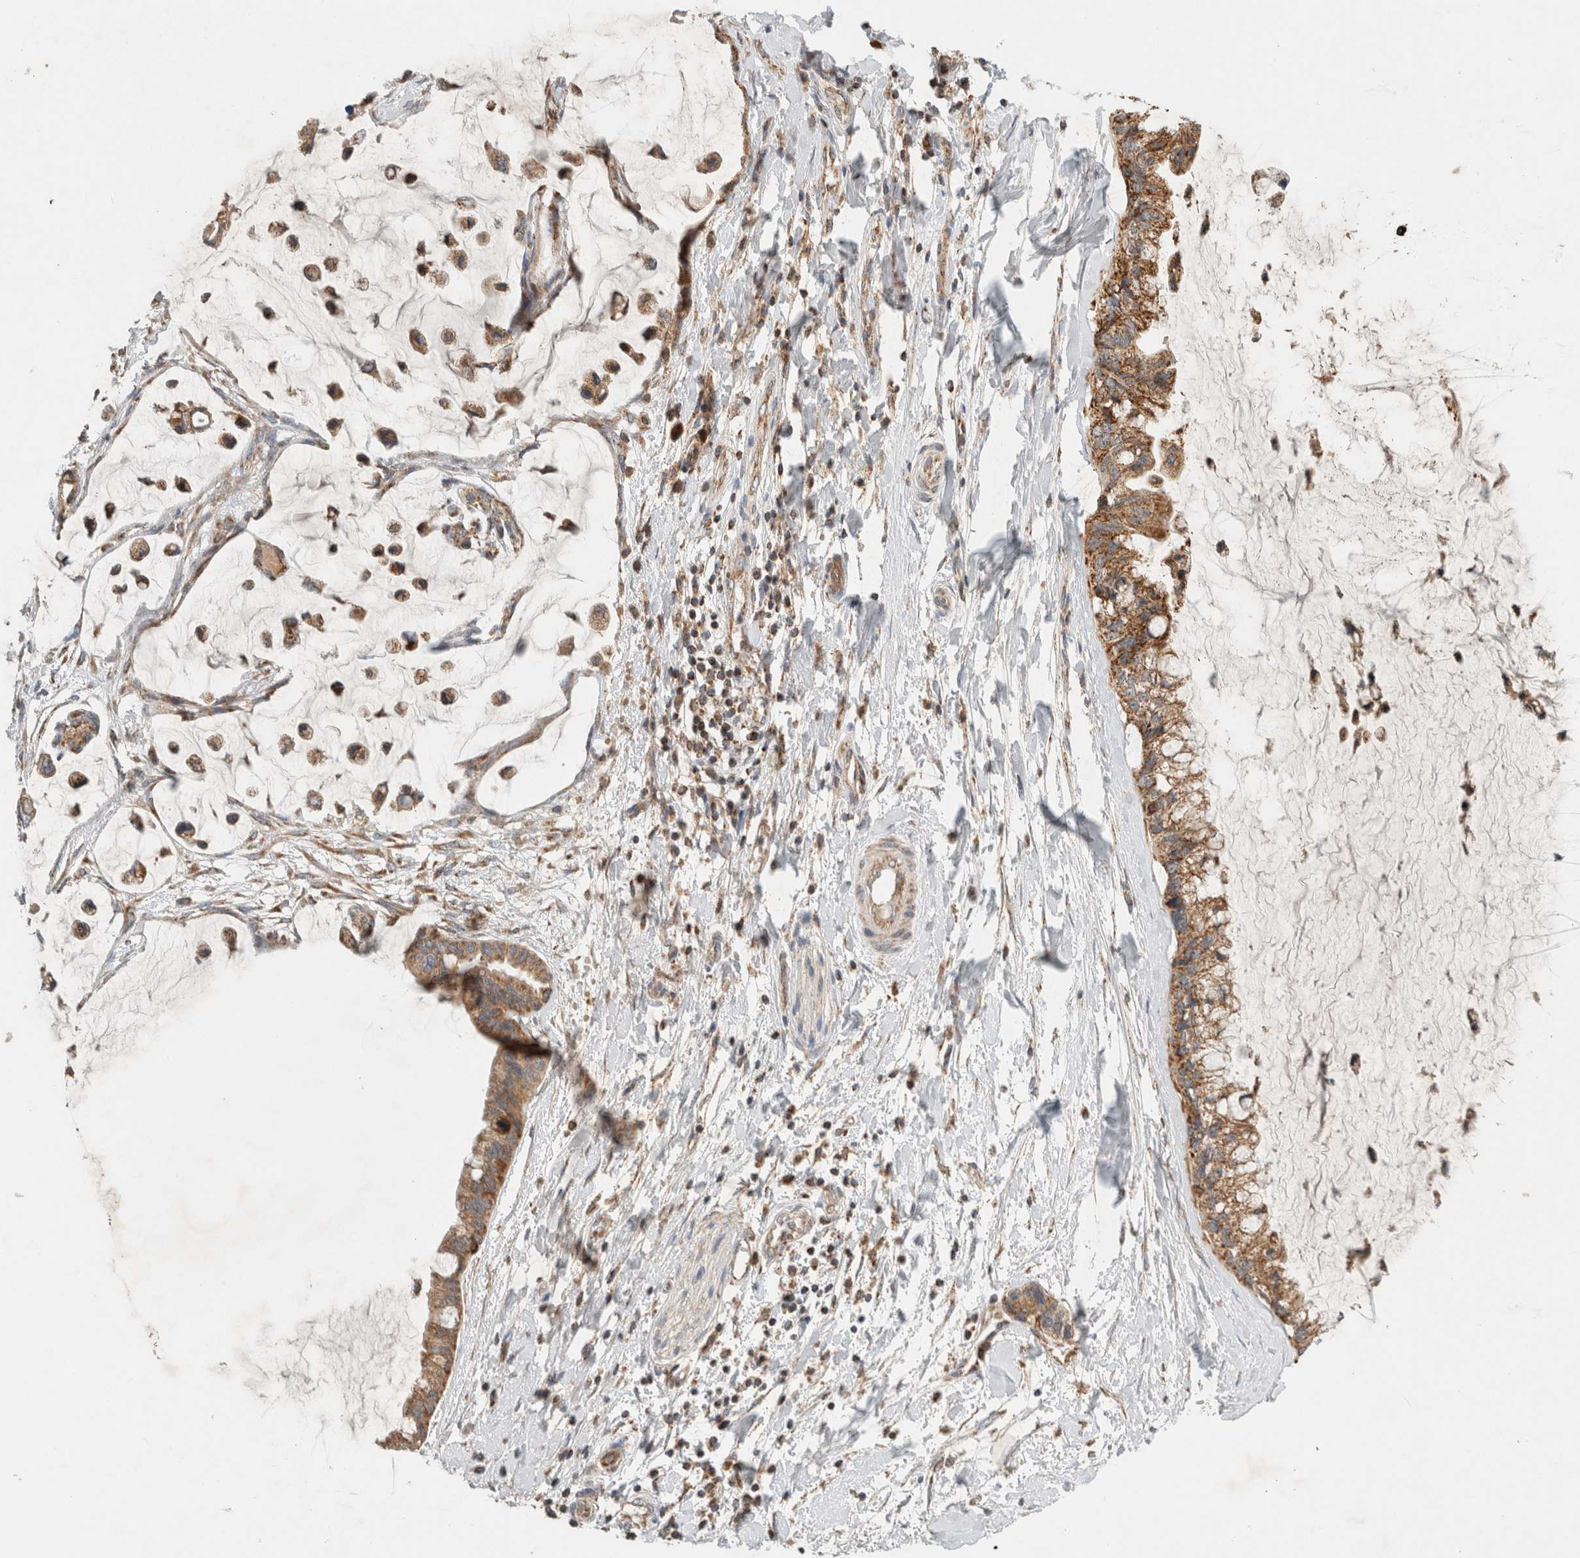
{"staining": {"intensity": "moderate", "quantity": ">75%", "location": "cytoplasmic/membranous"}, "tissue": "ovarian cancer", "cell_type": "Tumor cells", "image_type": "cancer", "snomed": [{"axis": "morphology", "description": "Cystadenocarcinoma, mucinous, NOS"}, {"axis": "topography", "description": "Ovary"}], "caption": "Tumor cells show moderate cytoplasmic/membranous positivity in approximately >75% of cells in ovarian cancer (mucinous cystadenocarcinoma).", "gene": "AMPD1", "patient": {"sex": "female", "age": 39}}